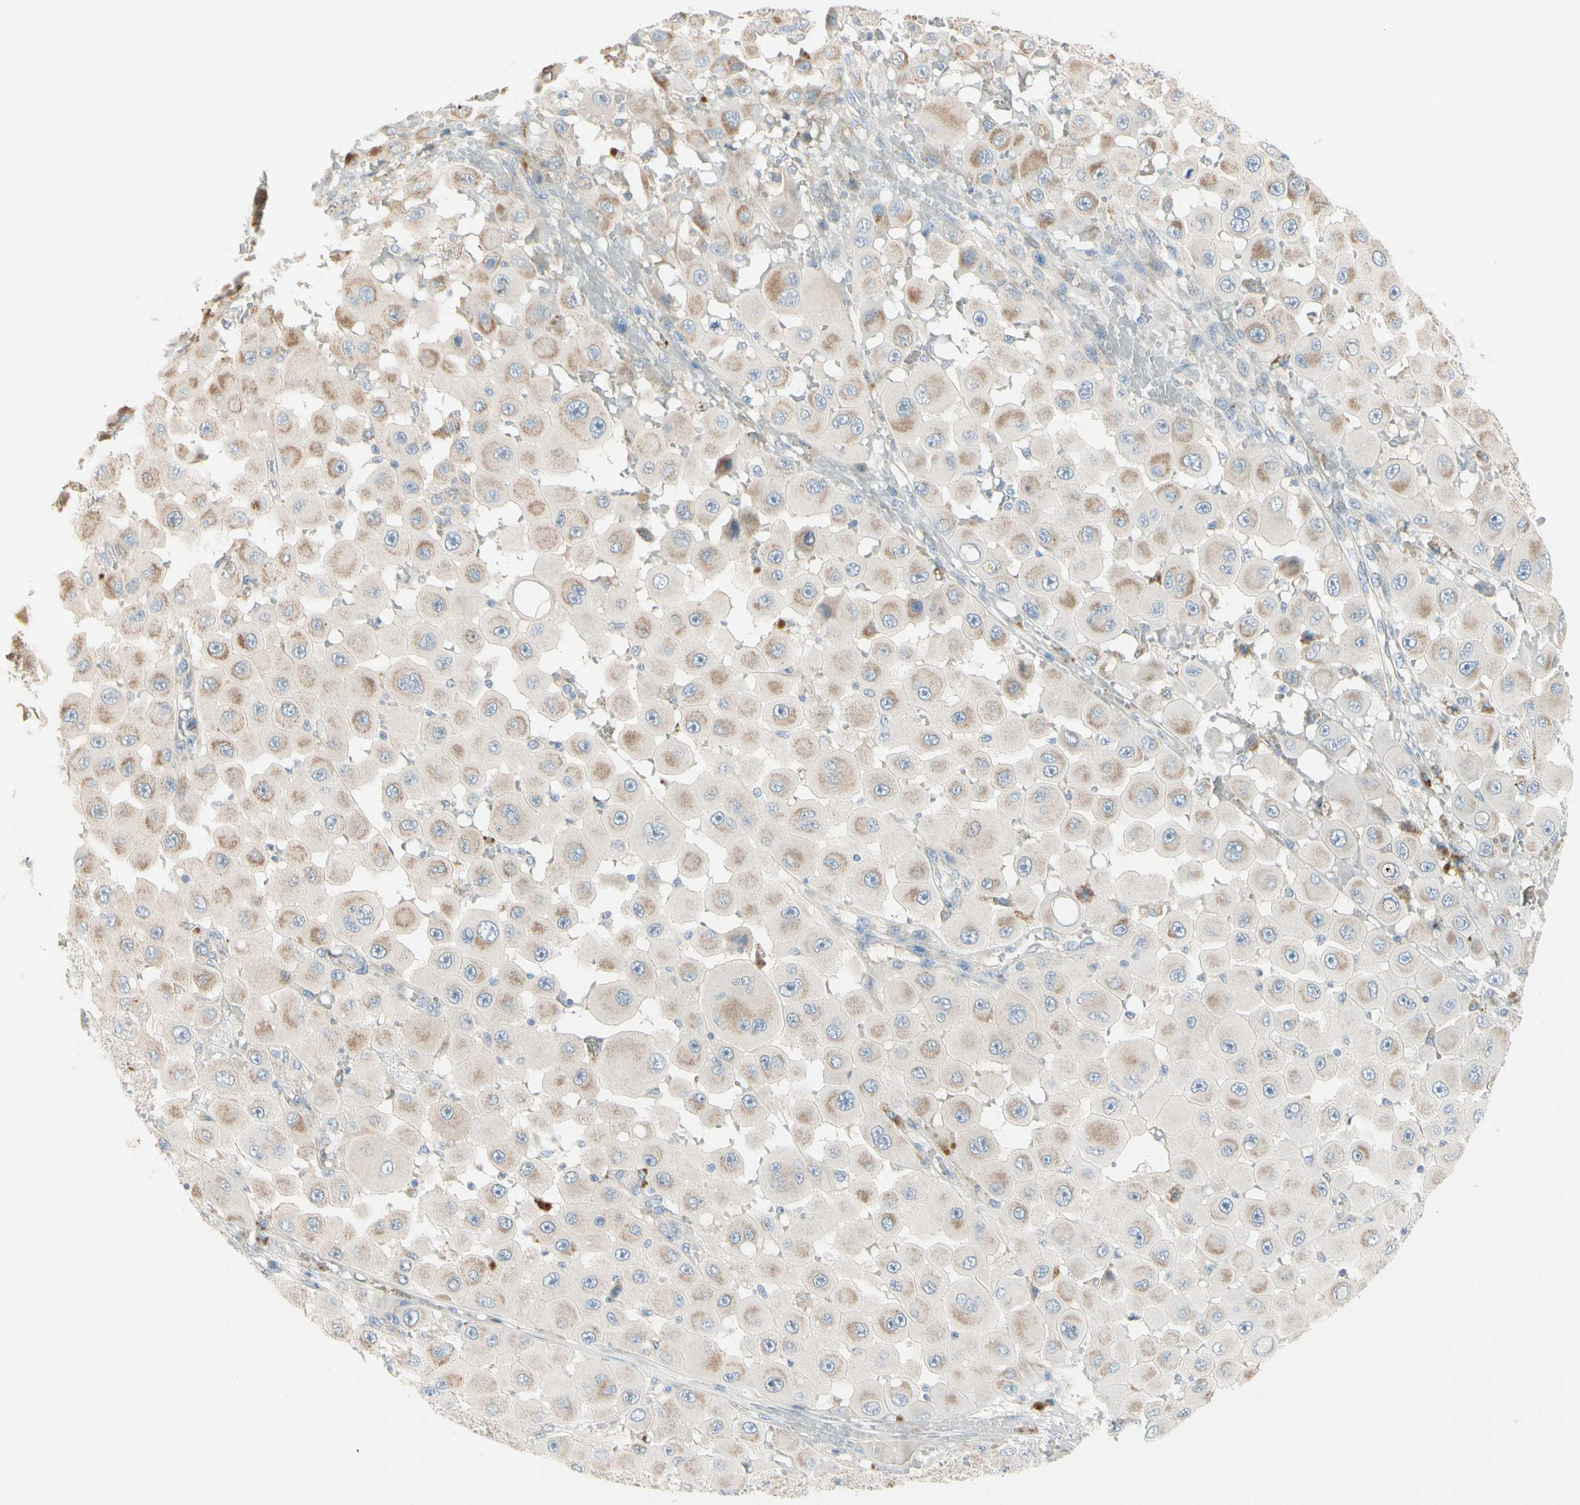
{"staining": {"intensity": "weak", "quantity": ">75%", "location": "cytoplasmic/membranous"}, "tissue": "melanoma", "cell_type": "Tumor cells", "image_type": "cancer", "snomed": [{"axis": "morphology", "description": "Malignant melanoma, NOS"}, {"axis": "topography", "description": "Skin"}], "caption": "A micrograph showing weak cytoplasmic/membranous positivity in approximately >75% of tumor cells in malignant melanoma, as visualized by brown immunohistochemical staining.", "gene": "EPHA3", "patient": {"sex": "female", "age": 81}}